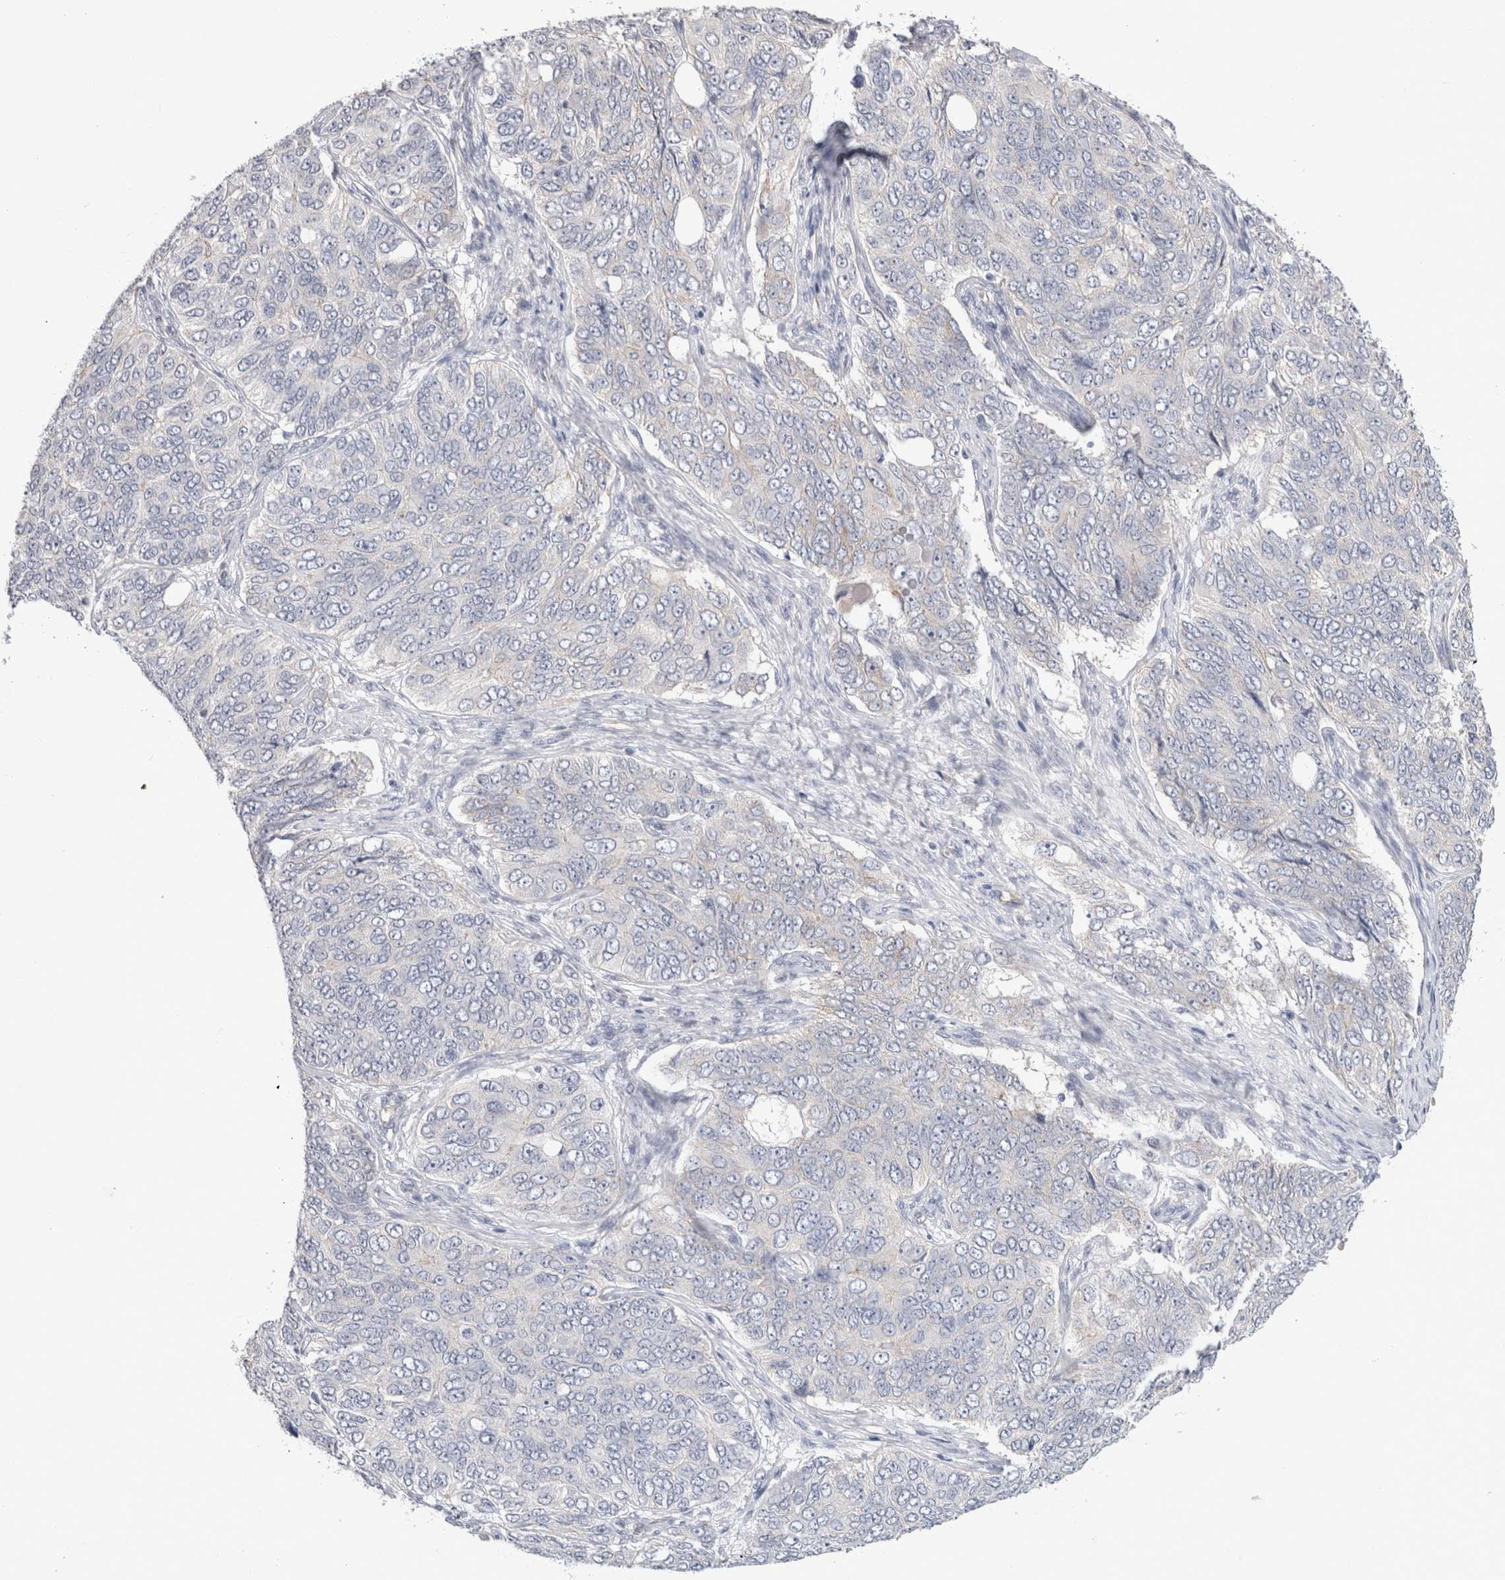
{"staining": {"intensity": "negative", "quantity": "none", "location": "none"}, "tissue": "ovarian cancer", "cell_type": "Tumor cells", "image_type": "cancer", "snomed": [{"axis": "morphology", "description": "Carcinoma, endometroid"}, {"axis": "topography", "description": "Ovary"}], "caption": "A high-resolution image shows IHC staining of endometroid carcinoma (ovarian), which demonstrates no significant positivity in tumor cells.", "gene": "AFP", "patient": {"sex": "female", "age": 51}}